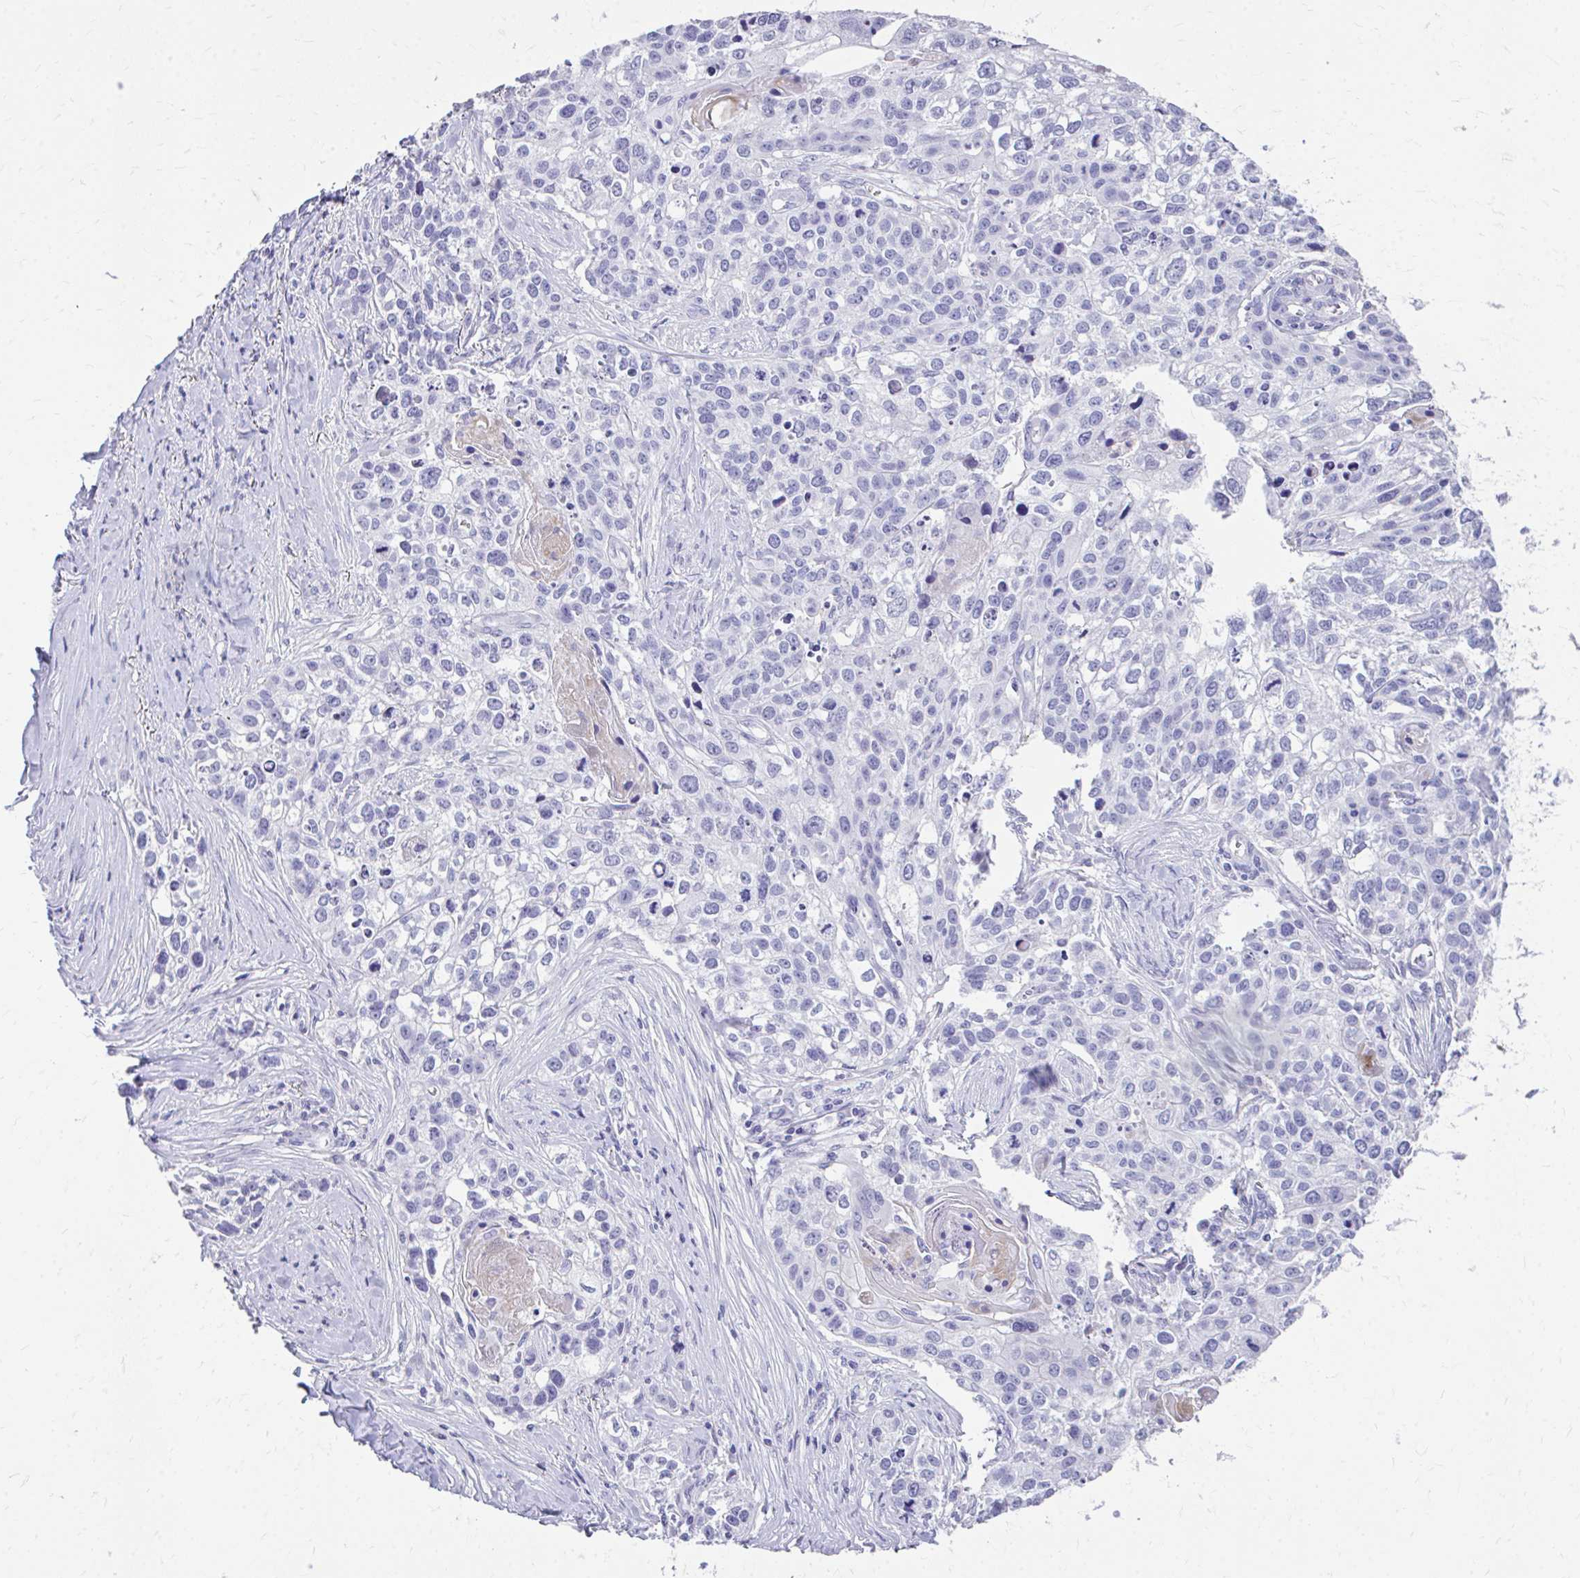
{"staining": {"intensity": "negative", "quantity": "none", "location": "none"}, "tissue": "lung cancer", "cell_type": "Tumor cells", "image_type": "cancer", "snomed": [{"axis": "morphology", "description": "Squamous cell carcinoma, NOS"}, {"axis": "topography", "description": "Lung"}], "caption": "This is an IHC micrograph of lung cancer. There is no positivity in tumor cells.", "gene": "CFH", "patient": {"sex": "male", "age": 74}}